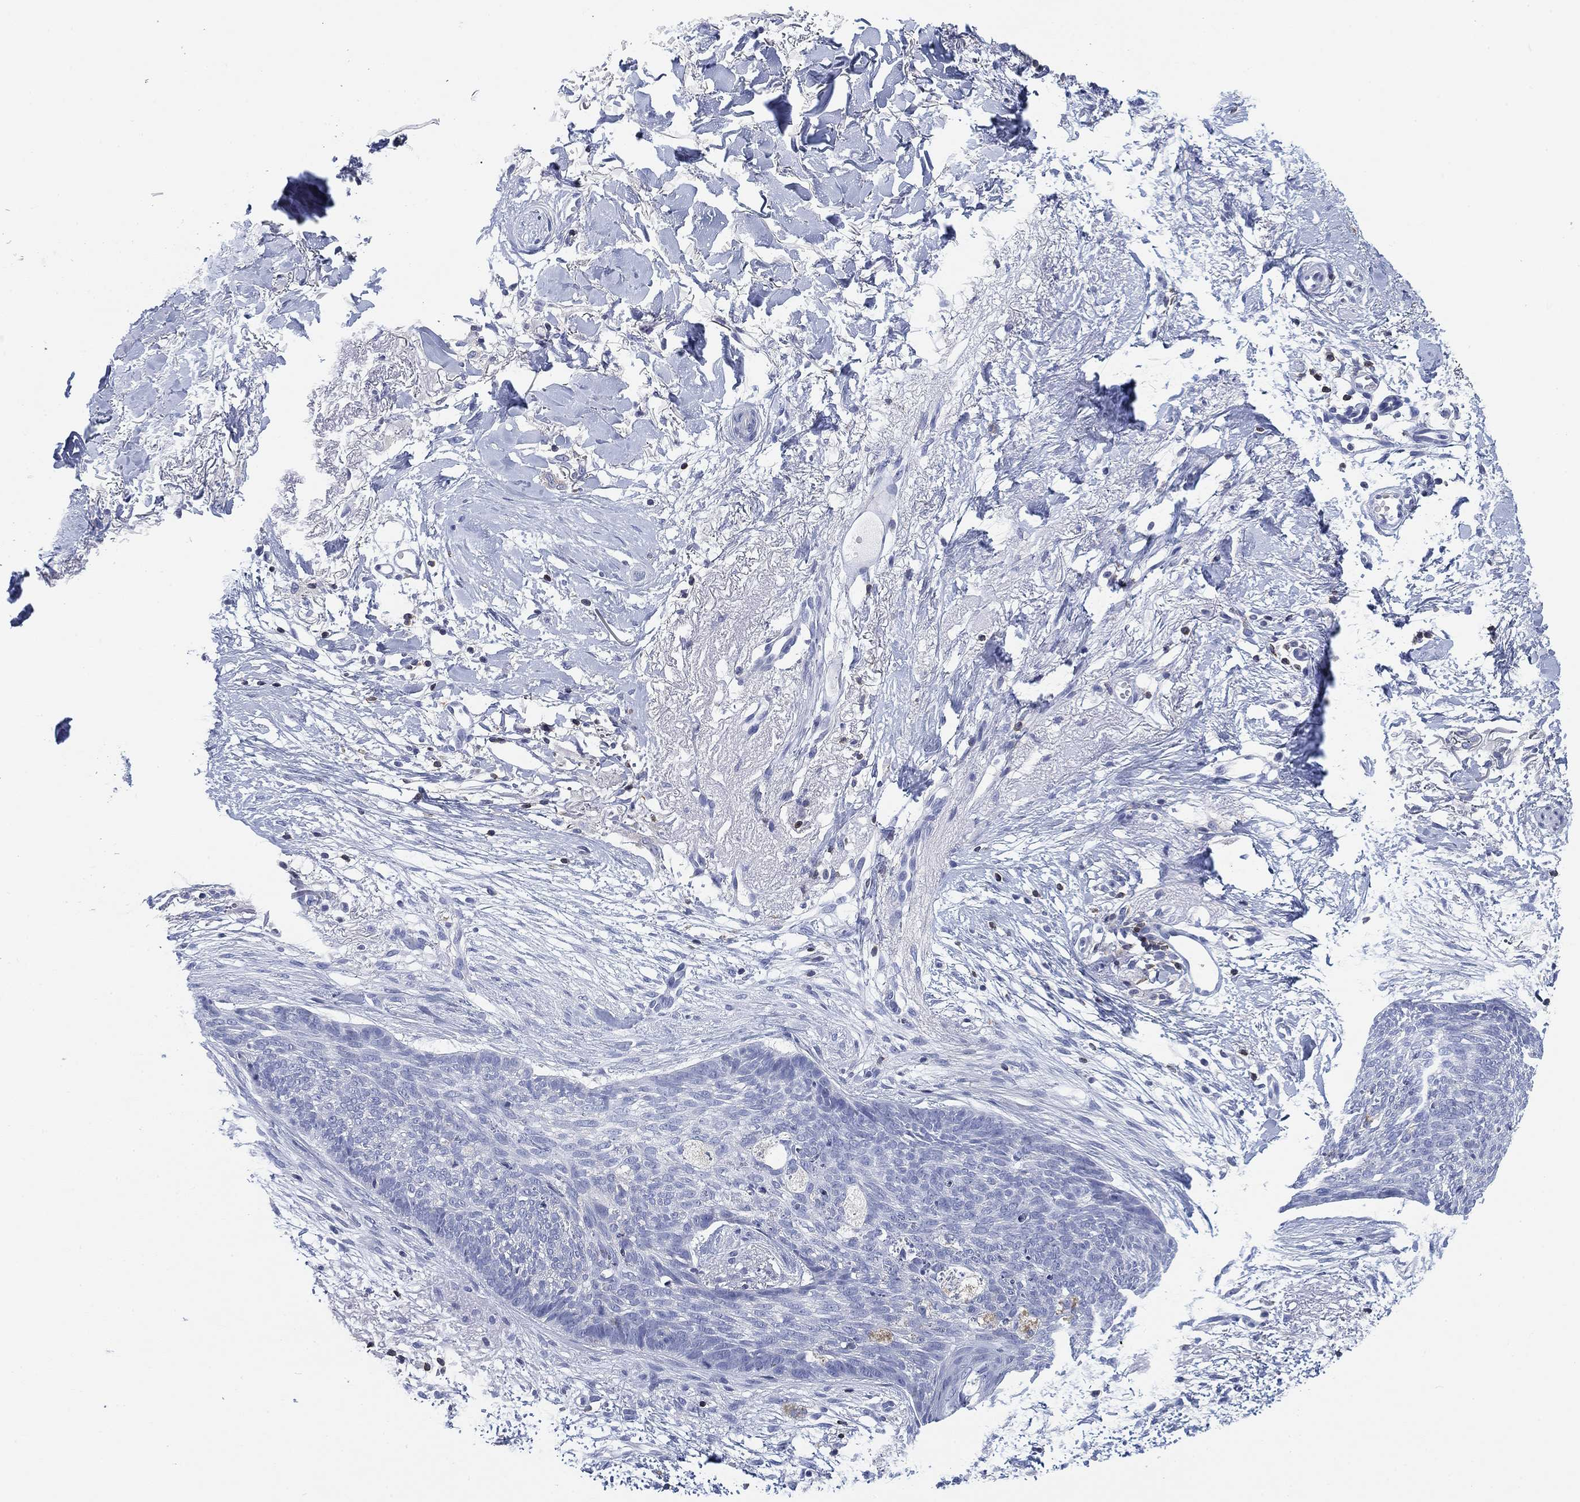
{"staining": {"intensity": "negative", "quantity": "none", "location": "none"}, "tissue": "skin cancer", "cell_type": "Tumor cells", "image_type": "cancer", "snomed": [{"axis": "morphology", "description": "Normal tissue, NOS"}, {"axis": "morphology", "description": "Basal cell carcinoma"}, {"axis": "topography", "description": "Skin"}], "caption": "Tumor cells show no significant expression in basal cell carcinoma (skin).", "gene": "FYB1", "patient": {"sex": "male", "age": 84}}